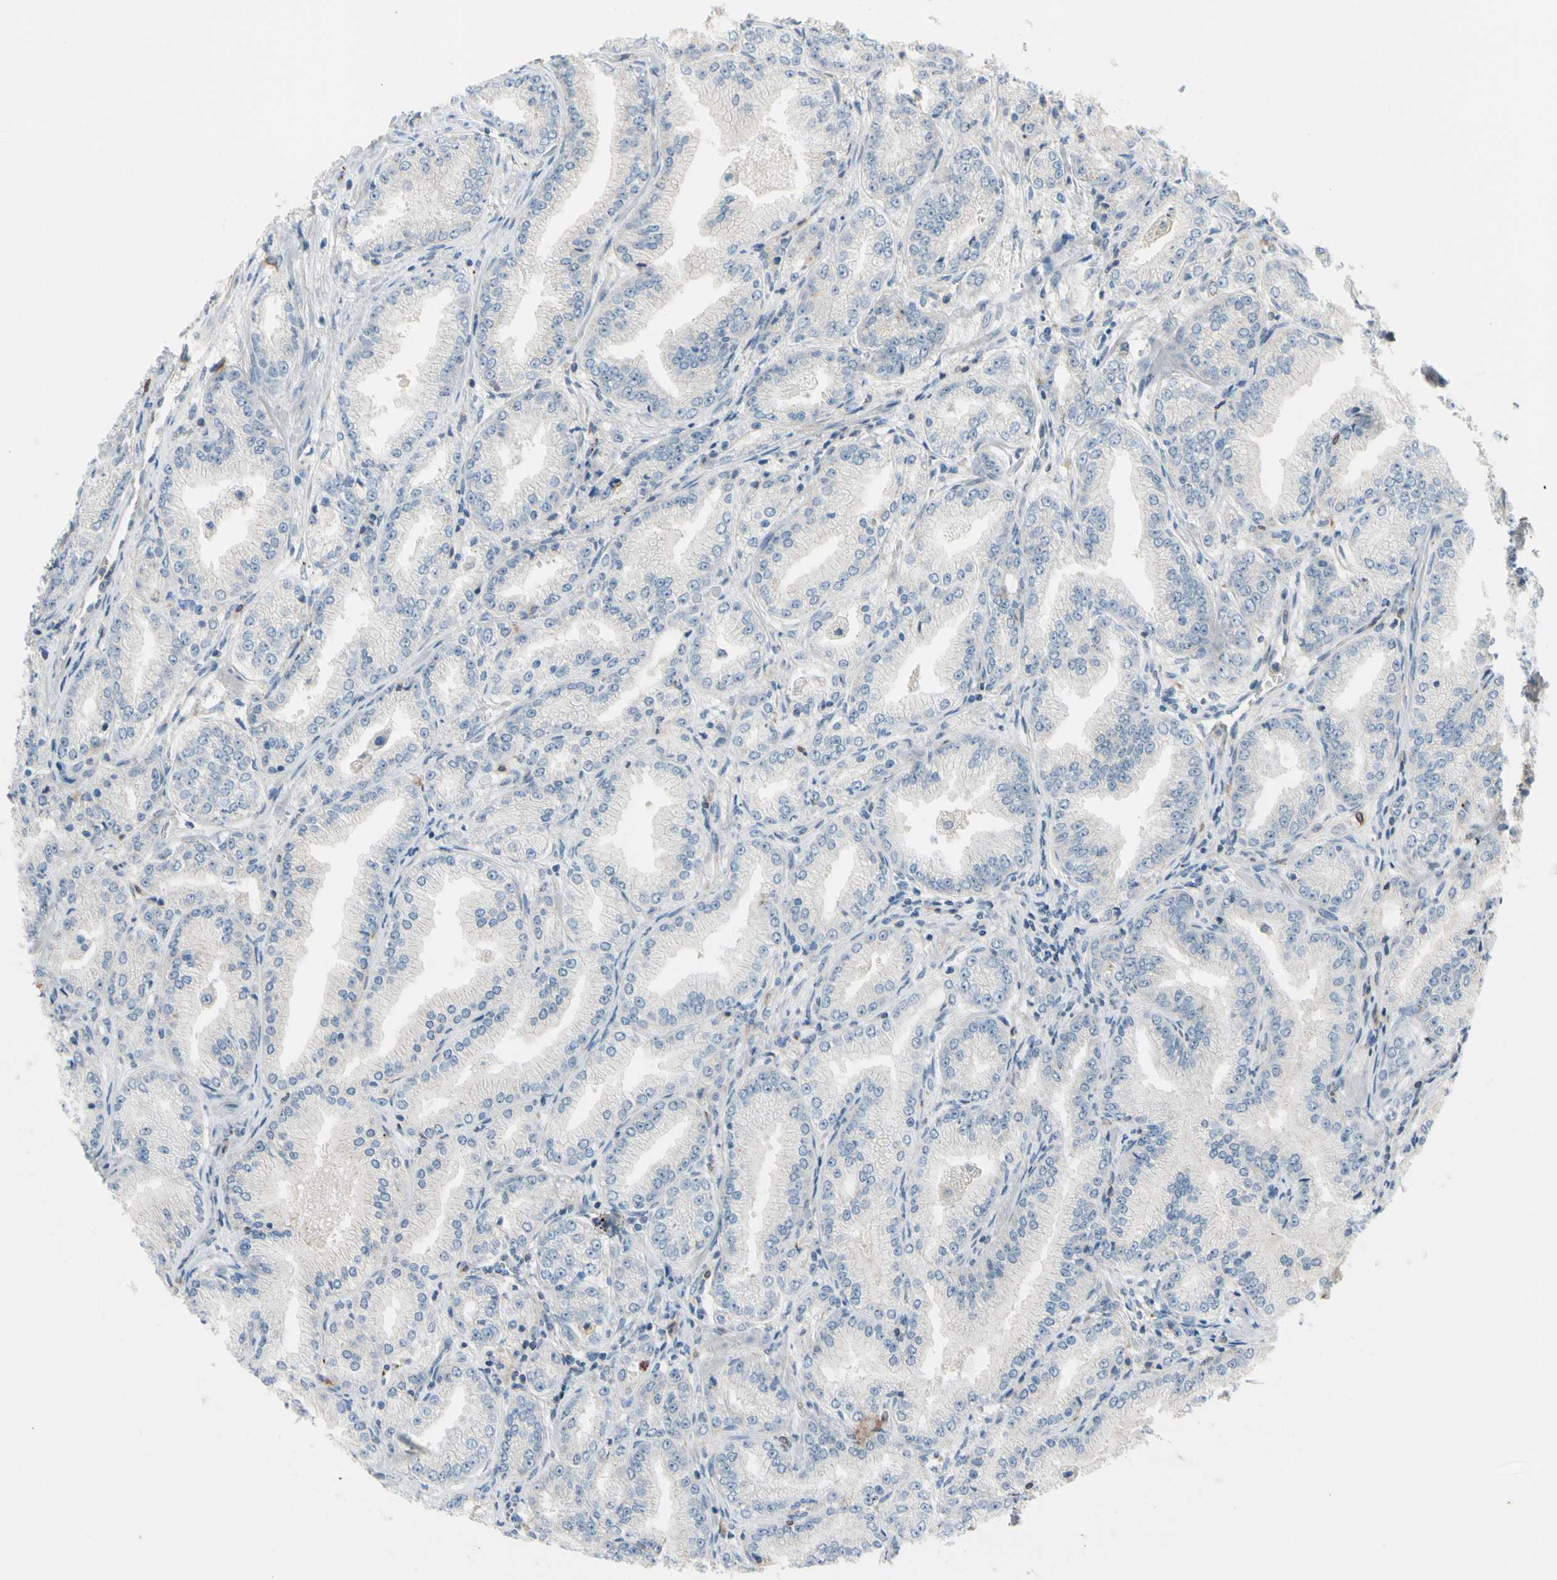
{"staining": {"intensity": "negative", "quantity": "none", "location": "none"}, "tissue": "prostate cancer", "cell_type": "Tumor cells", "image_type": "cancer", "snomed": [{"axis": "morphology", "description": "Adenocarcinoma, High grade"}, {"axis": "topography", "description": "Prostate"}], "caption": "Human prostate adenocarcinoma (high-grade) stained for a protein using immunohistochemistry reveals no positivity in tumor cells.", "gene": "GALNT5", "patient": {"sex": "male", "age": 61}}